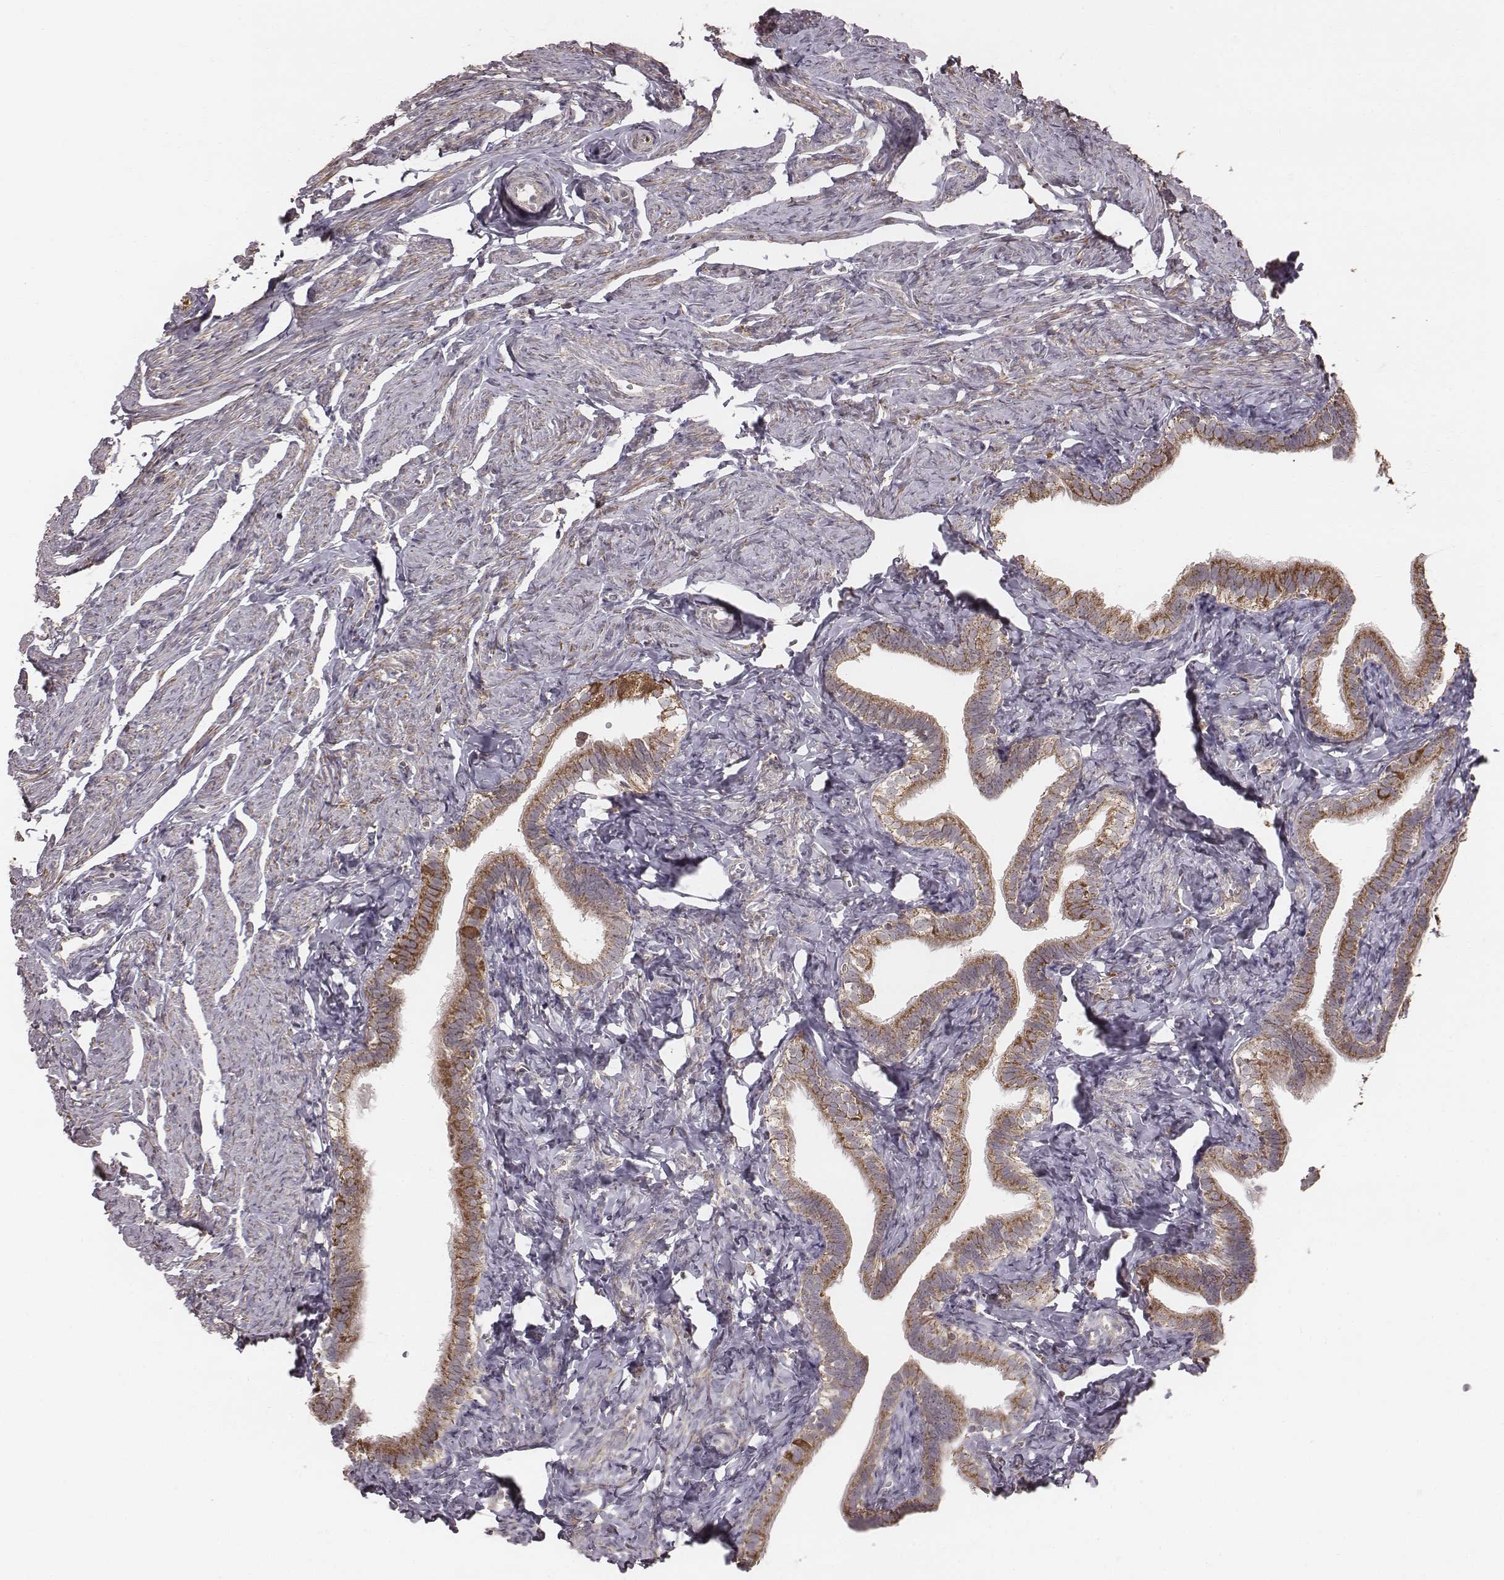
{"staining": {"intensity": "strong", "quantity": ">75%", "location": "cytoplasmic/membranous"}, "tissue": "fallopian tube", "cell_type": "Glandular cells", "image_type": "normal", "snomed": [{"axis": "morphology", "description": "Normal tissue, NOS"}, {"axis": "topography", "description": "Fallopian tube"}], "caption": "Protein staining of normal fallopian tube reveals strong cytoplasmic/membranous expression in about >75% of glandular cells.", "gene": "PDCD2L", "patient": {"sex": "female", "age": 41}}